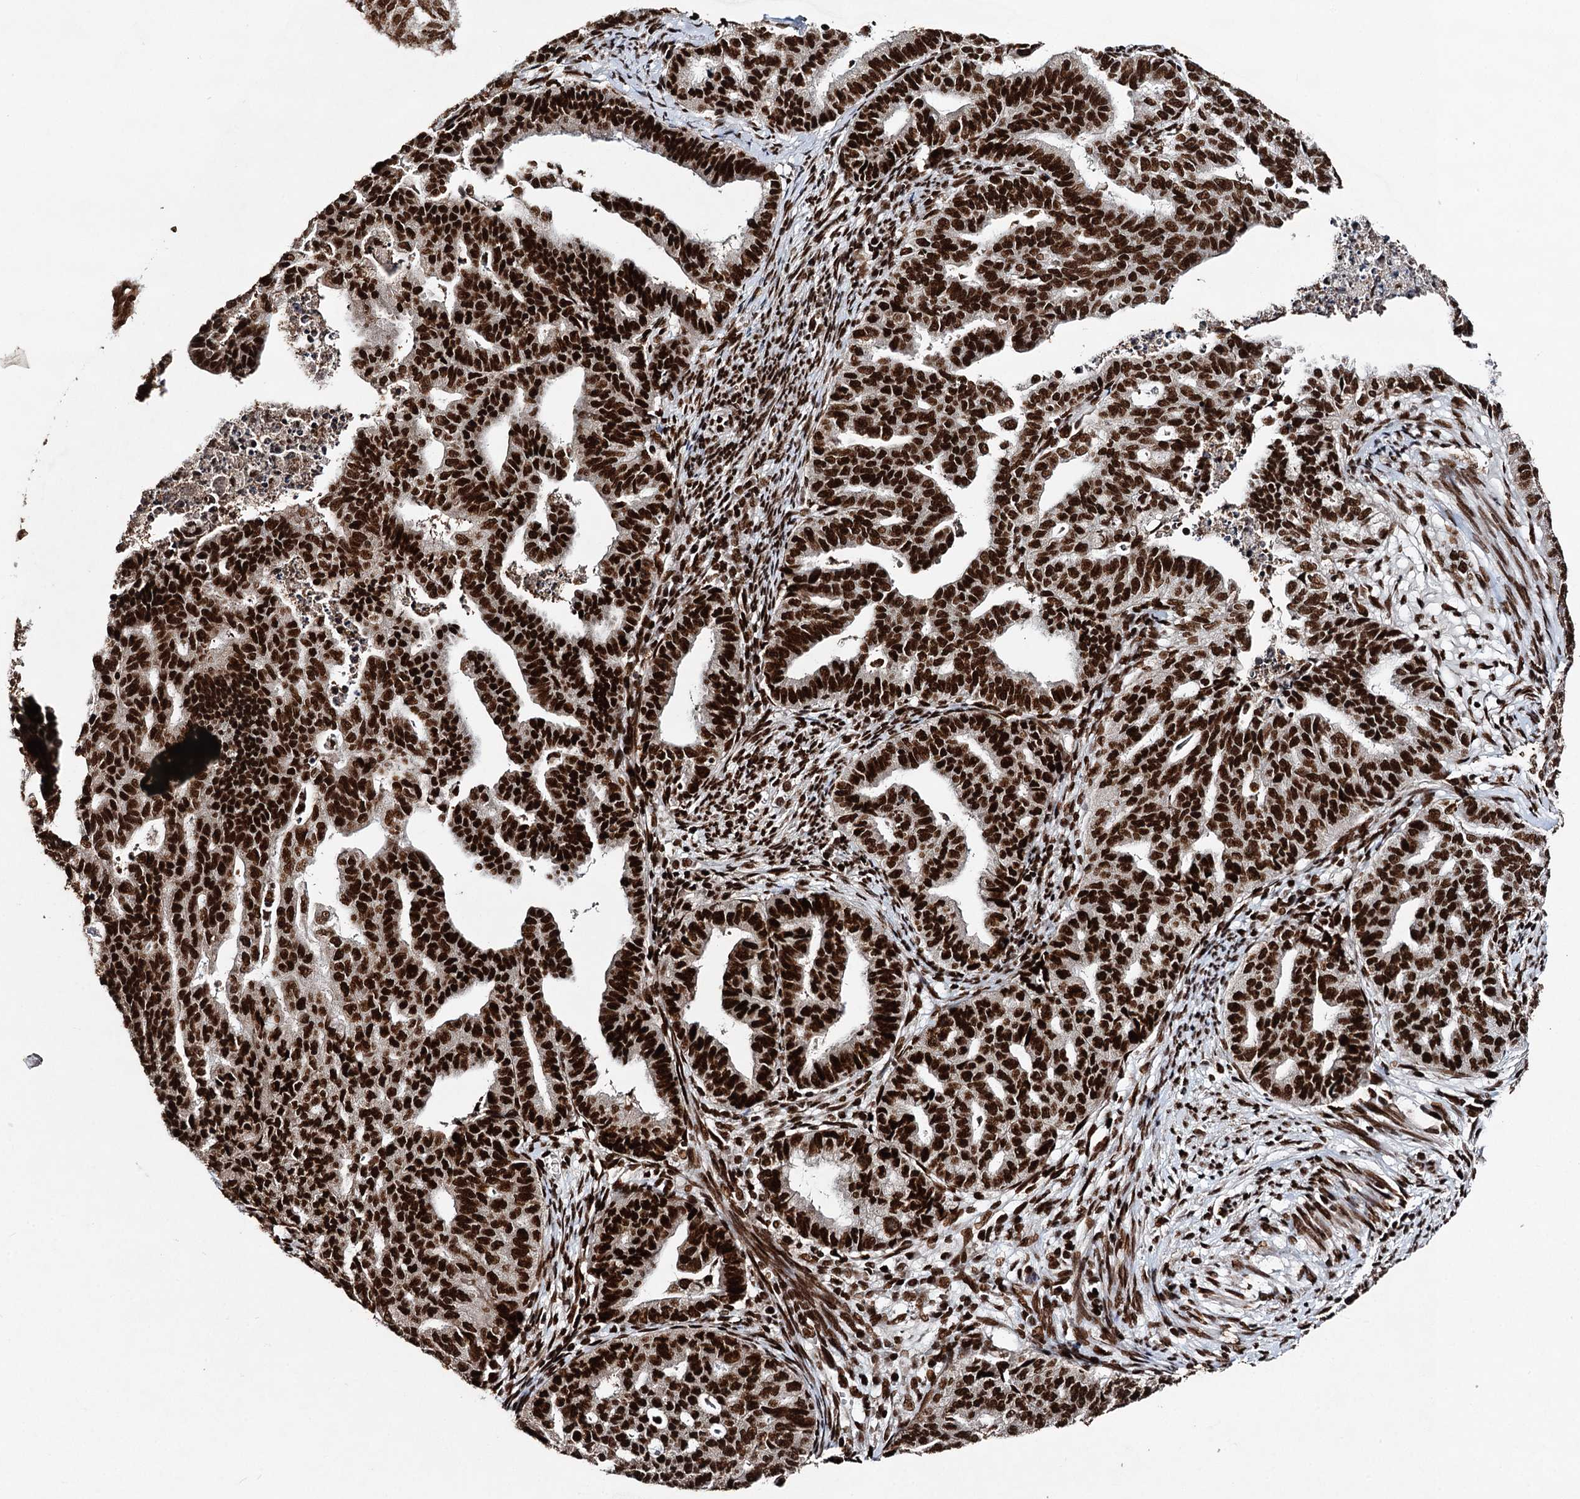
{"staining": {"intensity": "strong", "quantity": ">75%", "location": "nuclear"}, "tissue": "endometrial cancer", "cell_type": "Tumor cells", "image_type": "cancer", "snomed": [{"axis": "morphology", "description": "Adenocarcinoma, NOS"}, {"axis": "topography", "description": "Endometrium"}], "caption": "Immunohistochemistry histopathology image of neoplastic tissue: endometrial cancer (adenocarcinoma) stained using immunohistochemistry (IHC) demonstrates high levels of strong protein expression localized specifically in the nuclear of tumor cells, appearing as a nuclear brown color.", "gene": "MATR3", "patient": {"sex": "female", "age": 79}}